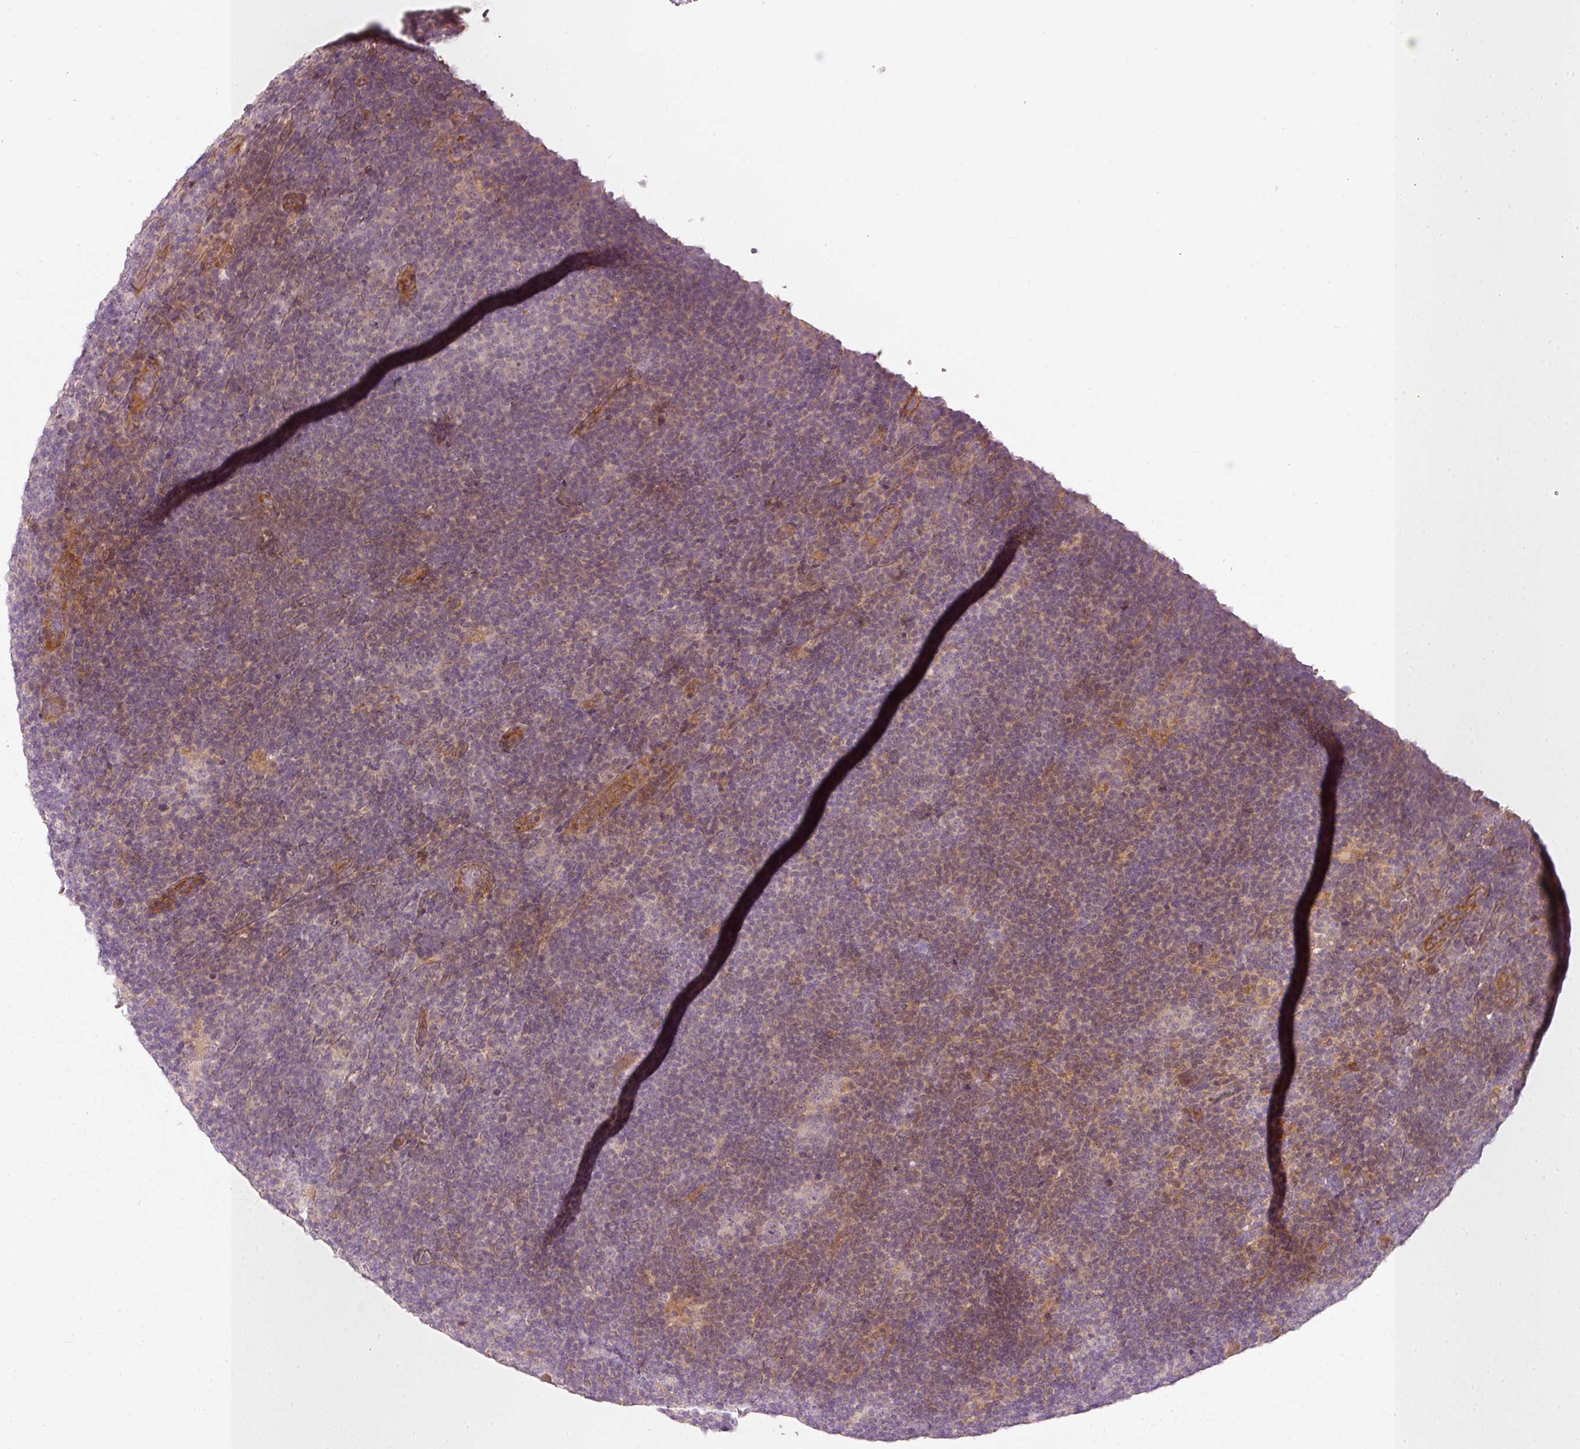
{"staining": {"intensity": "negative", "quantity": "none", "location": "none"}, "tissue": "lymphoma", "cell_type": "Tumor cells", "image_type": "cancer", "snomed": [{"axis": "morphology", "description": "Hodgkin's disease, NOS"}, {"axis": "topography", "description": "Lymph node"}], "caption": "Immunohistochemistry histopathology image of neoplastic tissue: human lymphoma stained with DAB displays no significant protein positivity in tumor cells.", "gene": "KCNQ1", "patient": {"sex": "female", "age": 57}}